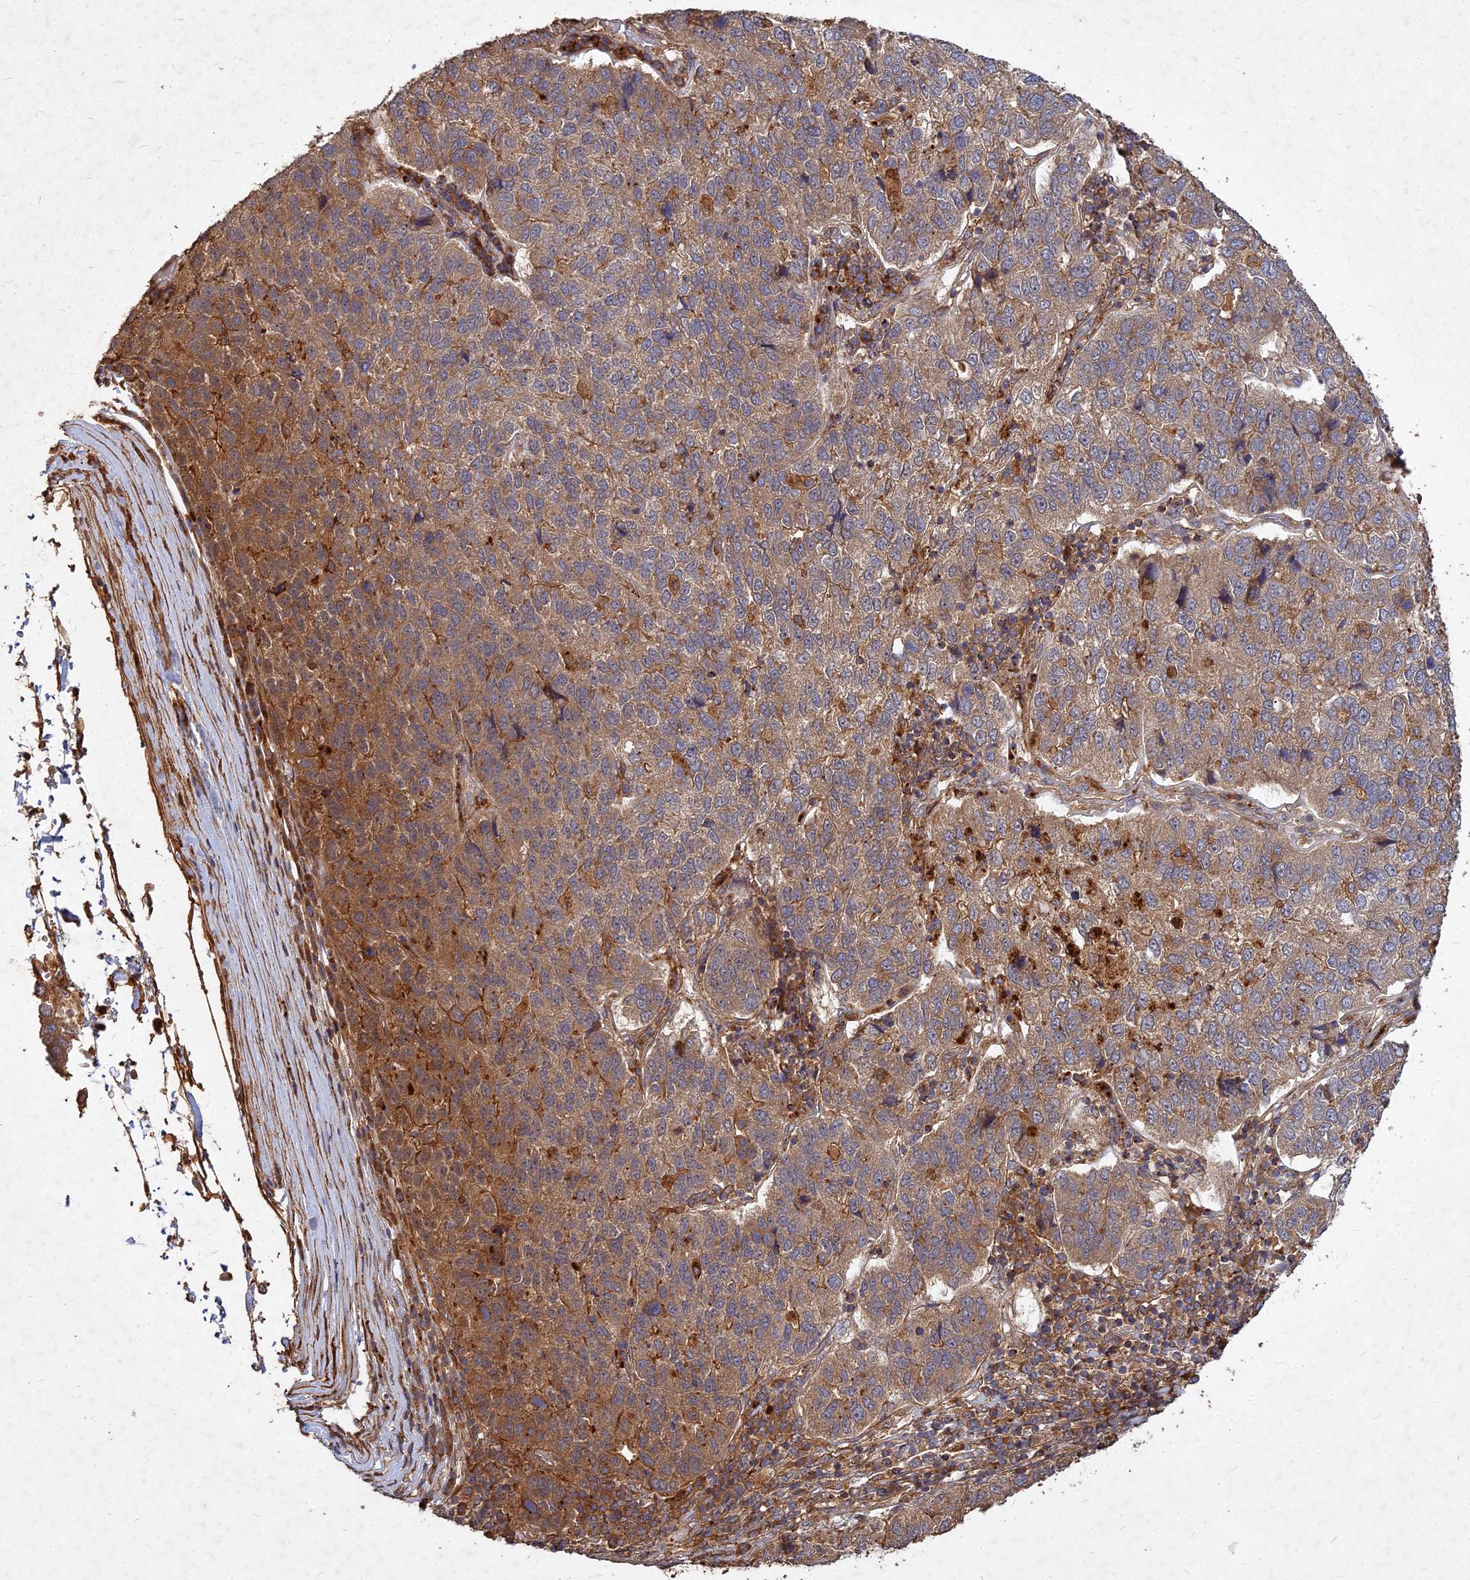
{"staining": {"intensity": "moderate", "quantity": ">75%", "location": "cytoplasmic/membranous"}, "tissue": "pancreatic cancer", "cell_type": "Tumor cells", "image_type": "cancer", "snomed": [{"axis": "morphology", "description": "Adenocarcinoma, NOS"}, {"axis": "topography", "description": "Pancreas"}], "caption": "Protein positivity by immunohistochemistry shows moderate cytoplasmic/membranous positivity in approximately >75% of tumor cells in pancreatic cancer. (DAB = brown stain, brightfield microscopy at high magnification).", "gene": "UBE2W", "patient": {"sex": "female", "age": 61}}